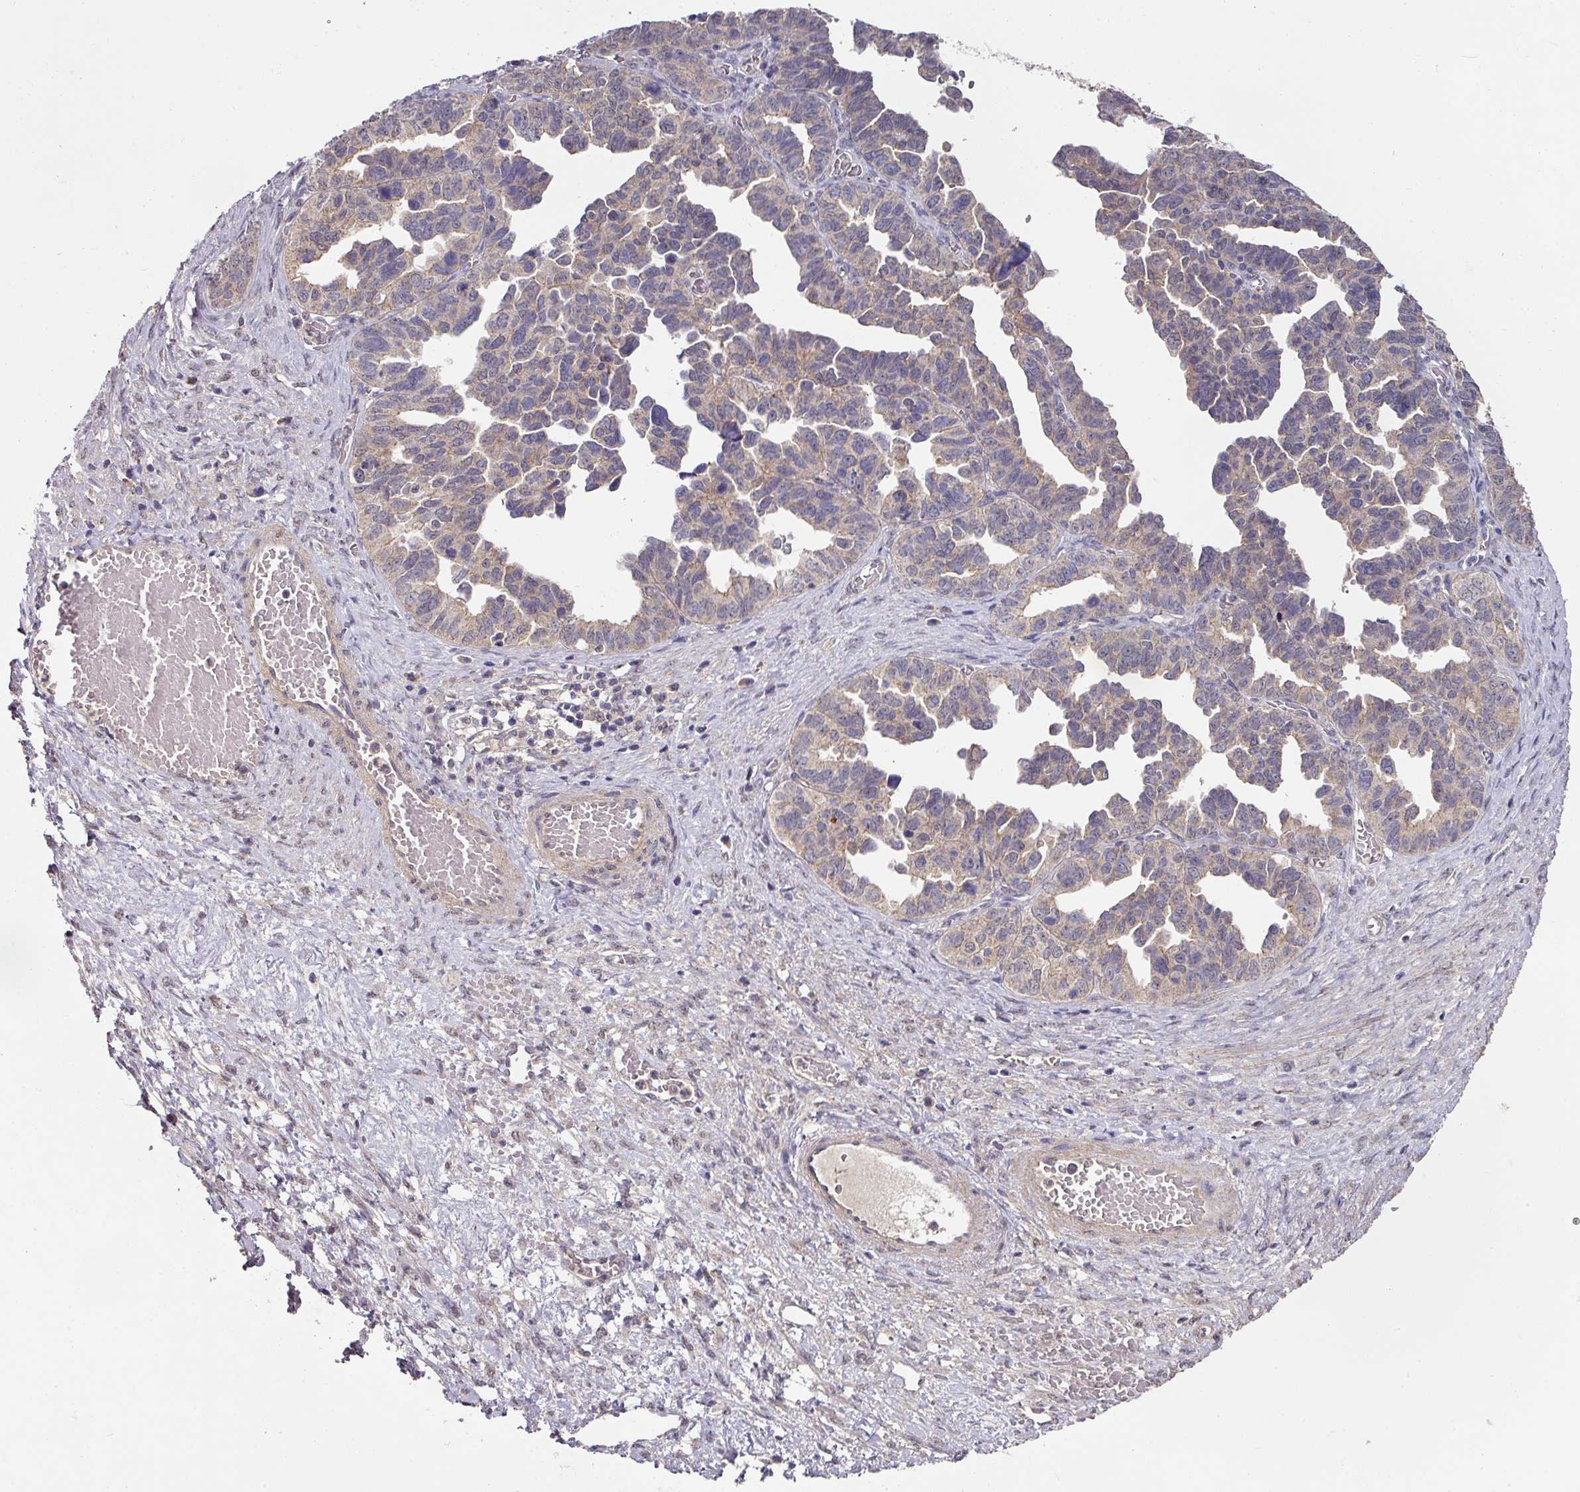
{"staining": {"intensity": "negative", "quantity": "none", "location": "none"}, "tissue": "ovarian cancer", "cell_type": "Tumor cells", "image_type": "cancer", "snomed": [{"axis": "morphology", "description": "Cystadenocarcinoma, serous, NOS"}, {"axis": "topography", "description": "Ovary"}], "caption": "High power microscopy micrograph of an immunohistochemistry image of ovarian cancer, revealing no significant expression in tumor cells.", "gene": "EXTL3", "patient": {"sex": "female", "age": 64}}